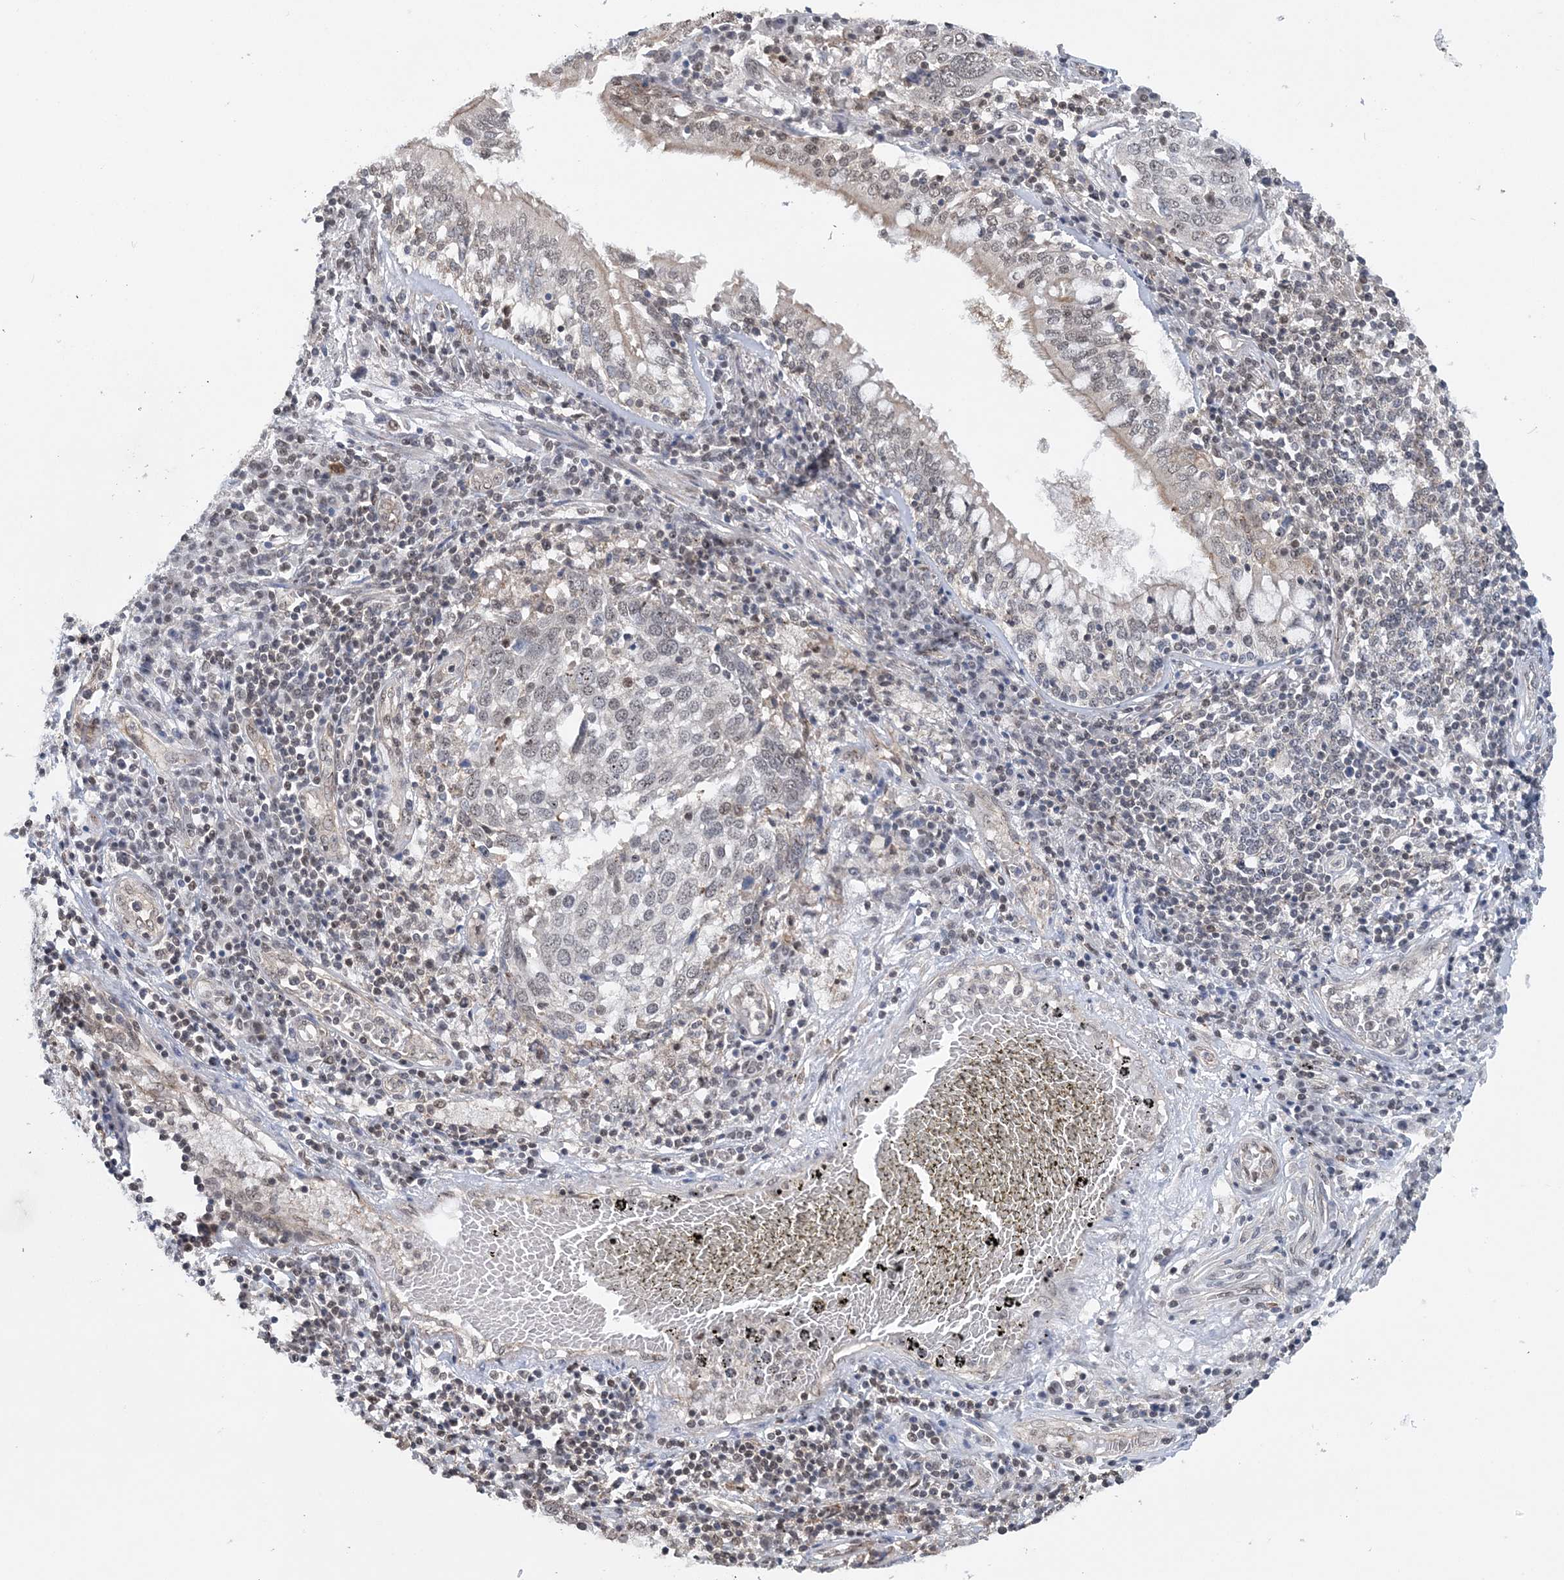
{"staining": {"intensity": "weak", "quantity": "<25%", "location": "nuclear"}, "tissue": "lung cancer", "cell_type": "Tumor cells", "image_type": "cancer", "snomed": [{"axis": "morphology", "description": "Squamous cell carcinoma, NOS"}, {"axis": "topography", "description": "Lung"}], "caption": "Image shows no significant protein staining in tumor cells of squamous cell carcinoma (lung).", "gene": "CCDC152", "patient": {"sex": "male", "age": 65}}